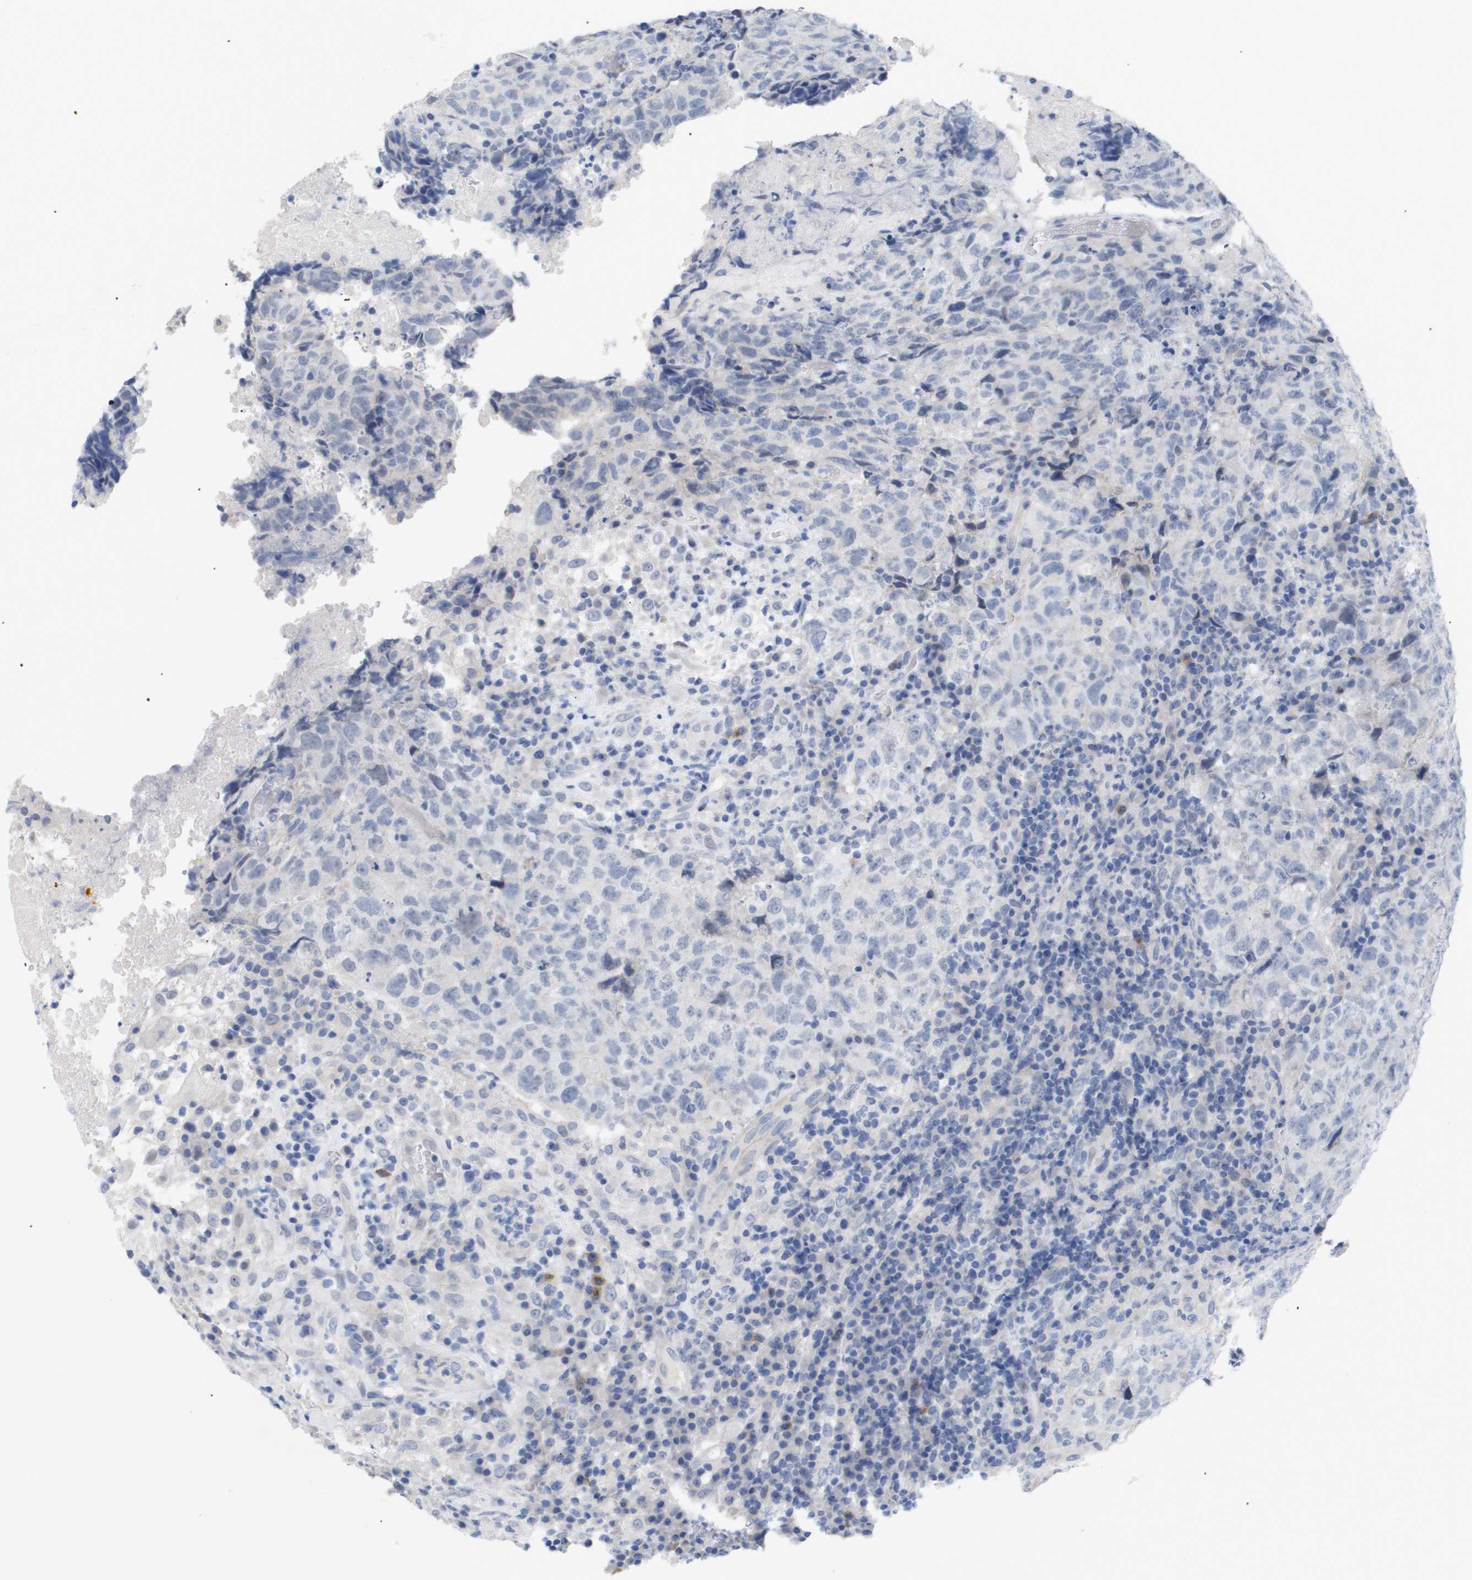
{"staining": {"intensity": "negative", "quantity": "none", "location": "none"}, "tissue": "testis cancer", "cell_type": "Tumor cells", "image_type": "cancer", "snomed": [{"axis": "morphology", "description": "Necrosis, NOS"}, {"axis": "morphology", "description": "Carcinoma, Embryonal, NOS"}, {"axis": "topography", "description": "Testis"}], "caption": "A photomicrograph of human testis embryonal carcinoma is negative for staining in tumor cells.", "gene": "CAV3", "patient": {"sex": "male", "age": 19}}